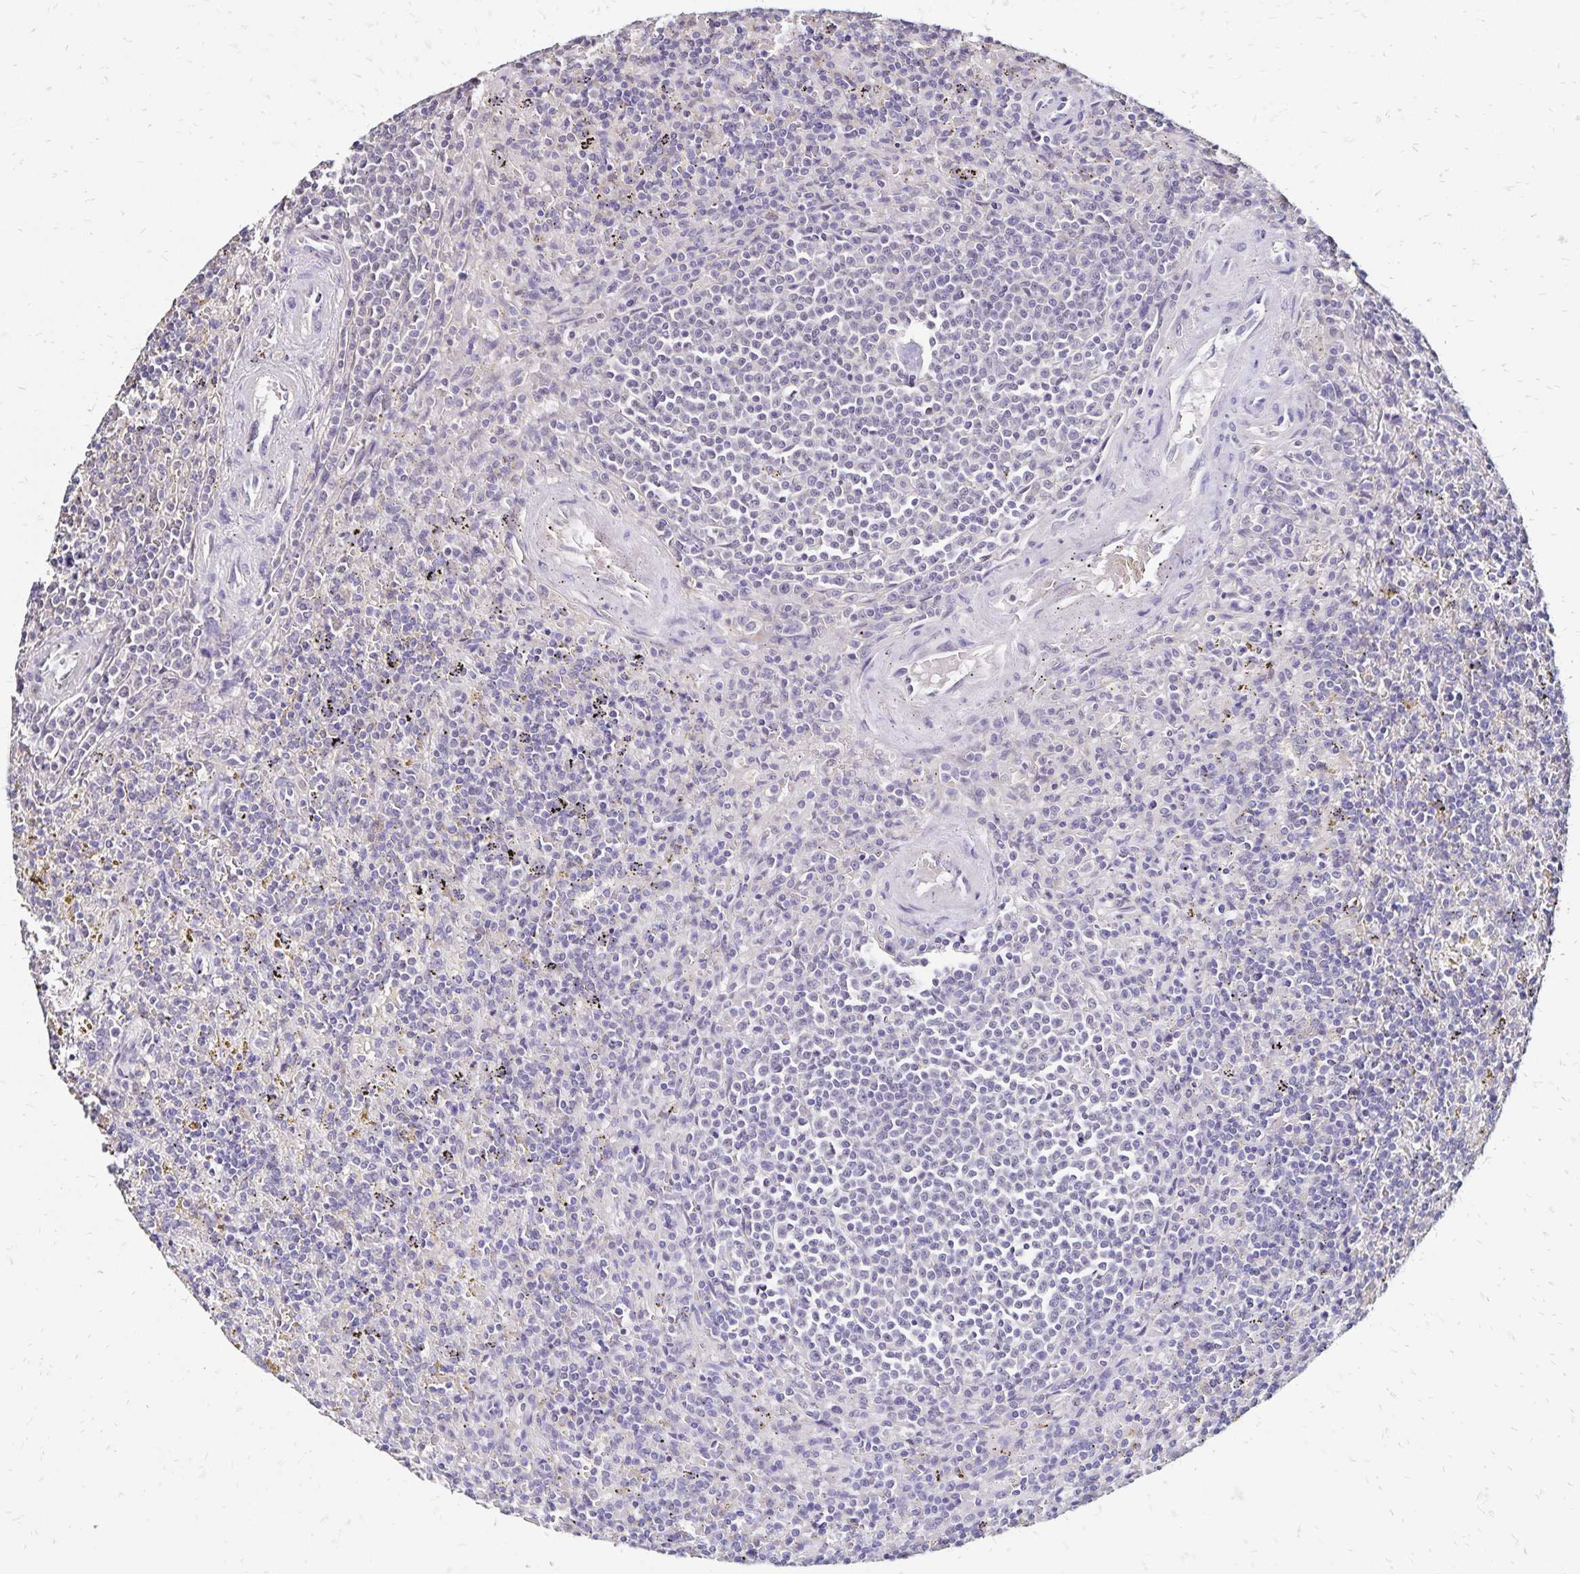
{"staining": {"intensity": "negative", "quantity": "none", "location": "none"}, "tissue": "lymphoma", "cell_type": "Tumor cells", "image_type": "cancer", "snomed": [{"axis": "morphology", "description": "Malignant lymphoma, non-Hodgkin's type, Low grade"}, {"axis": "topography", "description": "Spleen"}], "caption": "DAB immunohistochemical staining of human lymphoma shows no significant staining in tumor cells.", "gene": "SLC5A1", "patient": {"sex": "male", "age": 67}}